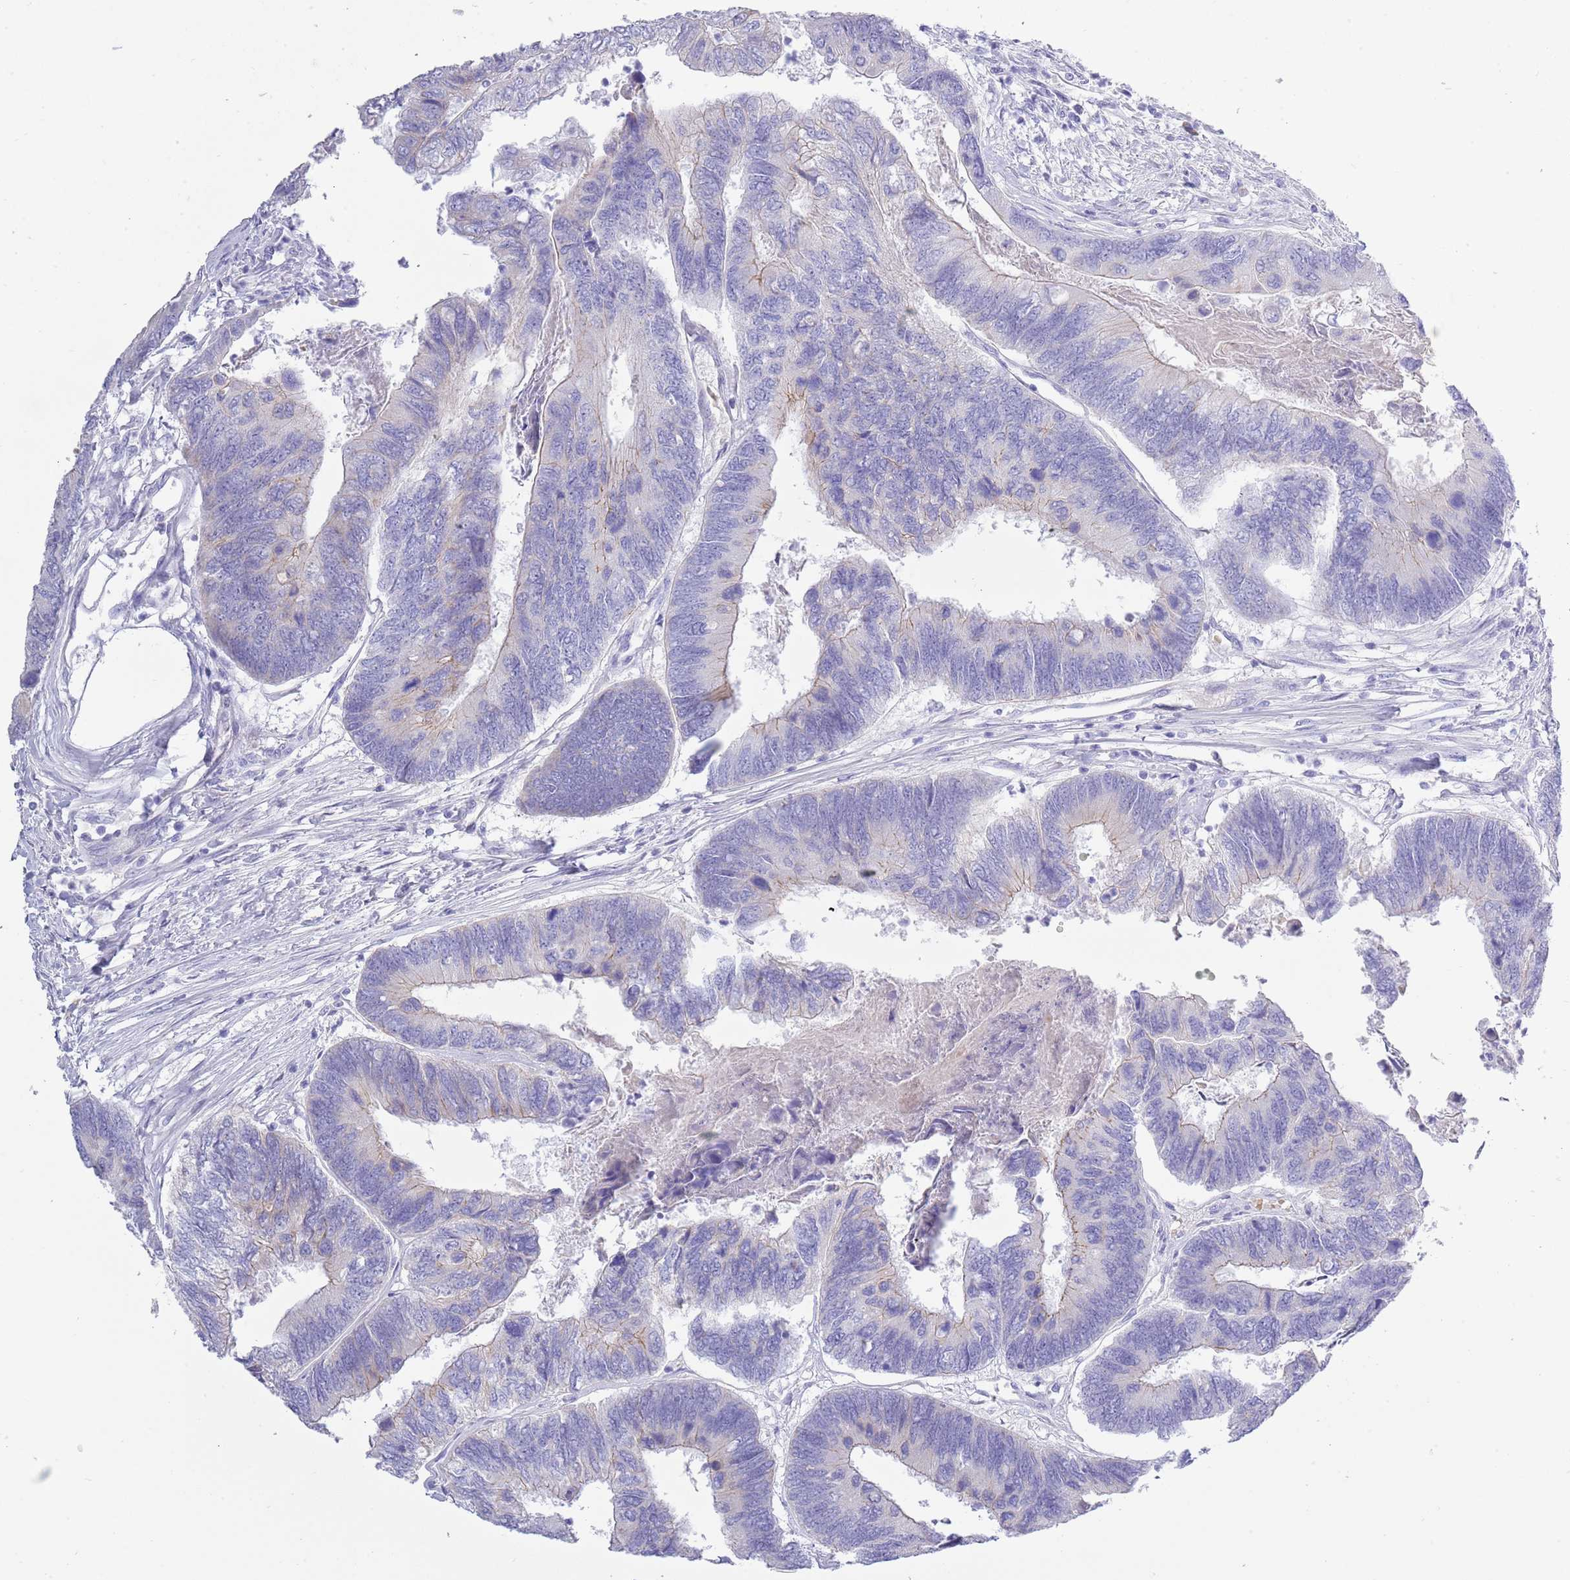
{"staining": {"intensity": "negative", "quantity": "none", "location": "none"}, "tissue": "colorectal cancer", "cell_type": "Tumor cells", "image_type": "cancer", "snomed": [{"axis": "morphology", "description": "Adenocarcinoma, NOS"}, {"axis": "topography", "description": "Colon"}], "caption": "Colorectal adenocarcinoma was stained to show a protein in brown. There is no significant expression in tumor cells.", "gene": "ACR", "patient": {"sex": "female", "age": 67}}